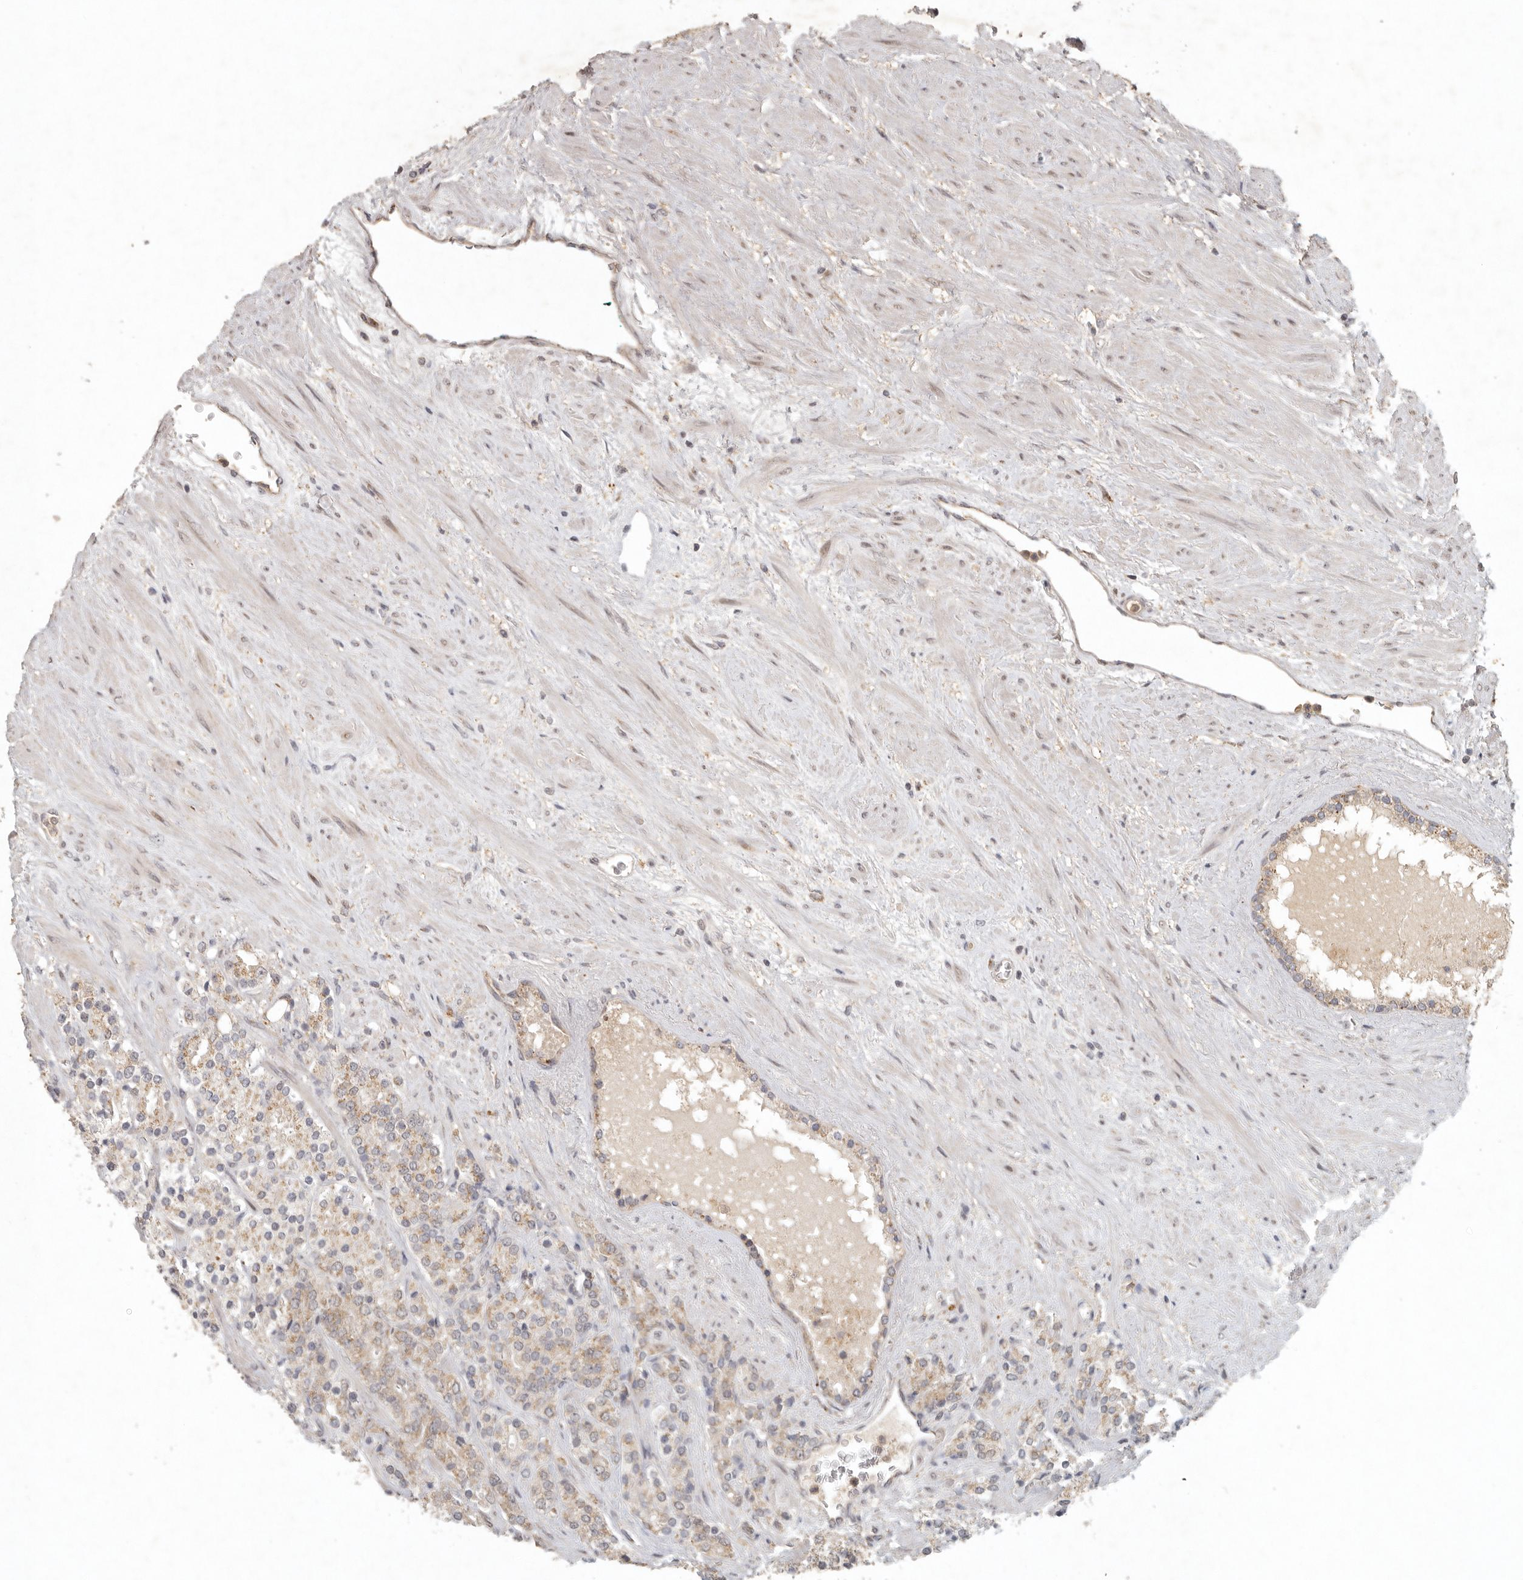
{"staining": {"intensity": "weak", "quantity": ">75%", "location": "cytoplasmic/membranous"}, "tissue": "prostate cancer", "cell_type": "Tumor cells", "image_type": "cancer", "snomed": [{"axis": "morphology", "description": "Adenocarcinoma, High grade"}, {"axis": "topography", "description": "Prostate"}], "caption": "Prostate cancer (adenocarcinoma (high-grade)) stained with a protein marker reveals weak staining in tumor cells.", "gene": "LRRC75A", "patient": {"sex": "male", "age": 71}}